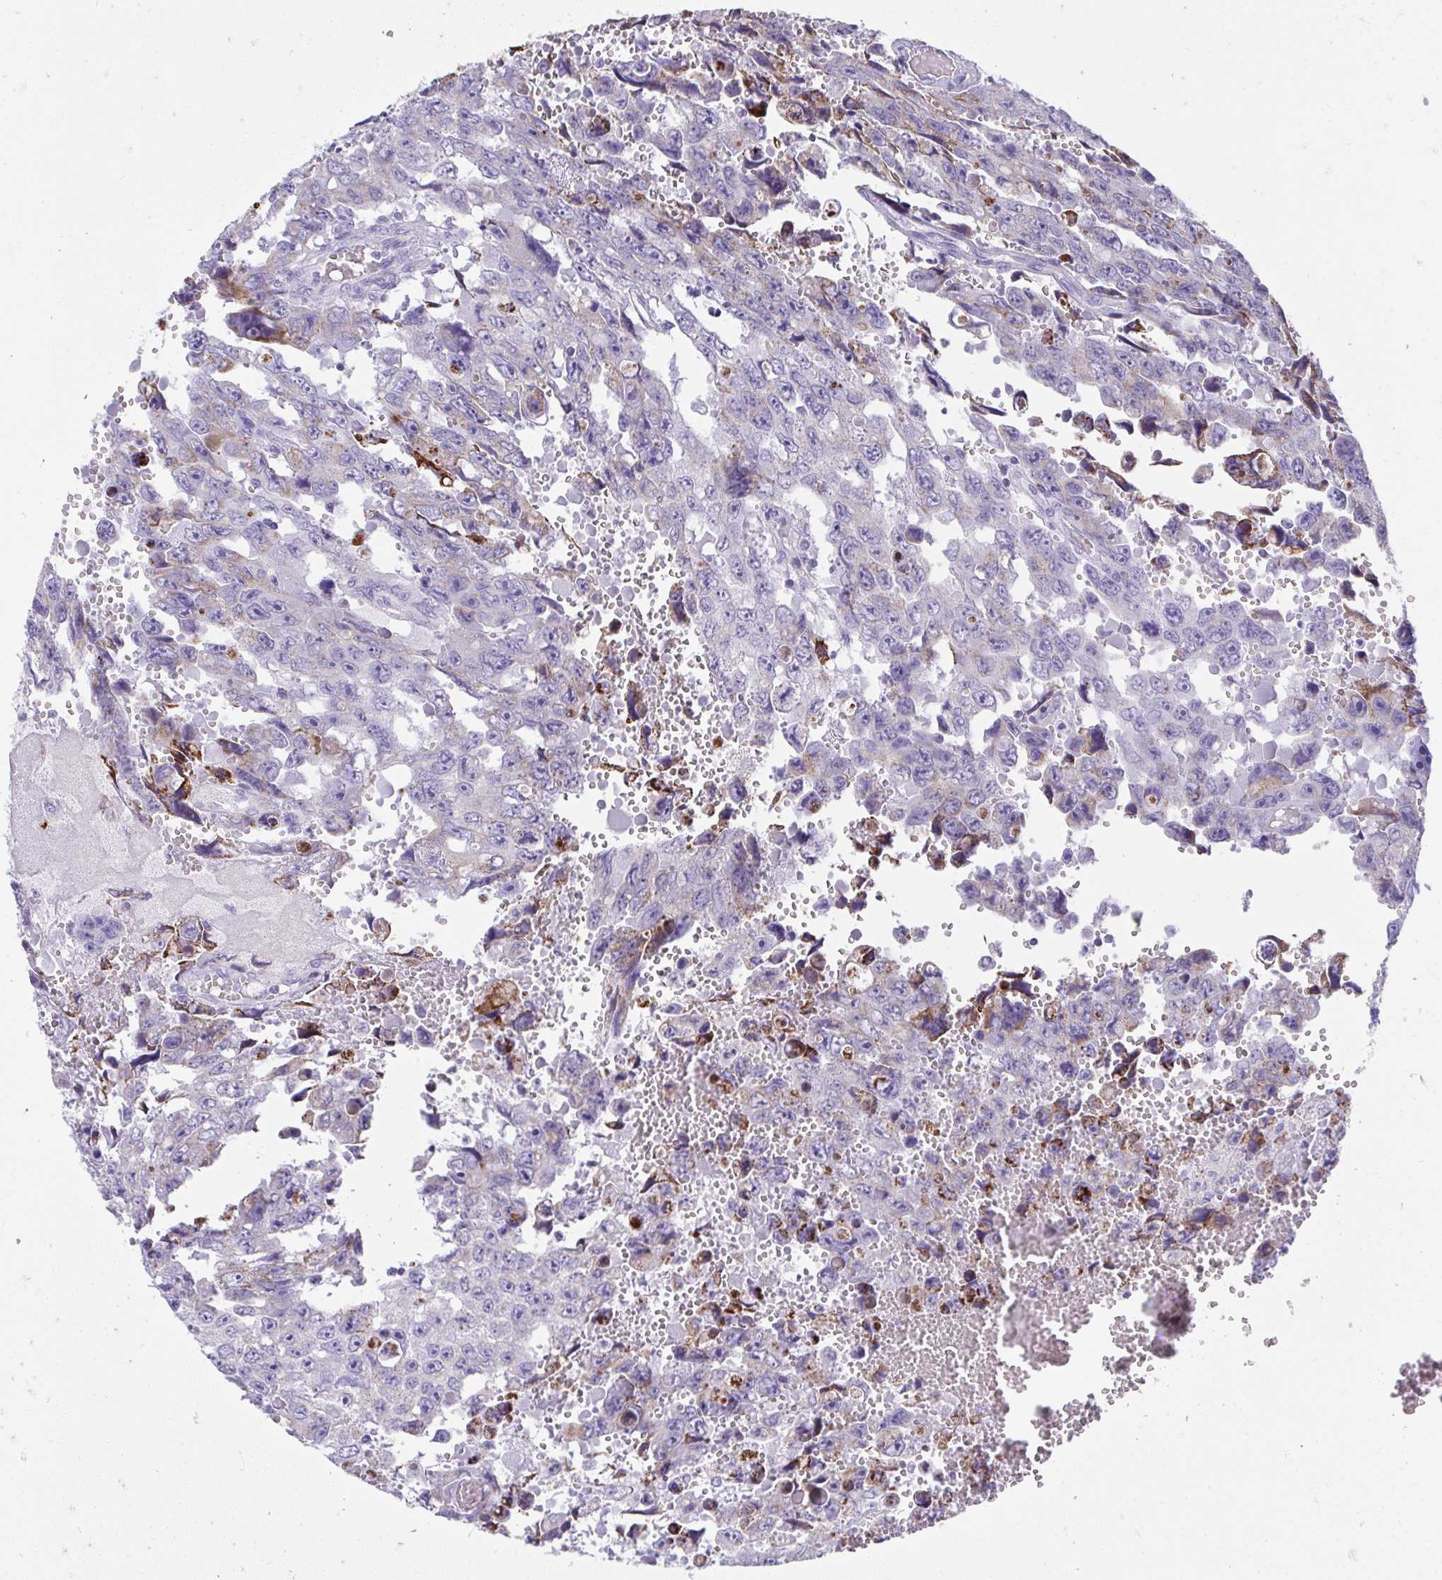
{"staining": {"intensity": "negative", "quantity": "none", "location": "none"}, "tissue": "testis cancer", "cell_type": "Tumor cells", "image_type": "cancer", "snomed": [{"axis": "morphology", "description": "Seminoma, NOS"}, {"axis": "topography", "description": "Testis"}], "caption": "Immunohistochemical staining of human testis cancer (seminoma) demonstrates no significant staining in tumor cells.", "gene": "PRRG3", "patient": {"sex": "male", "age": 26}}